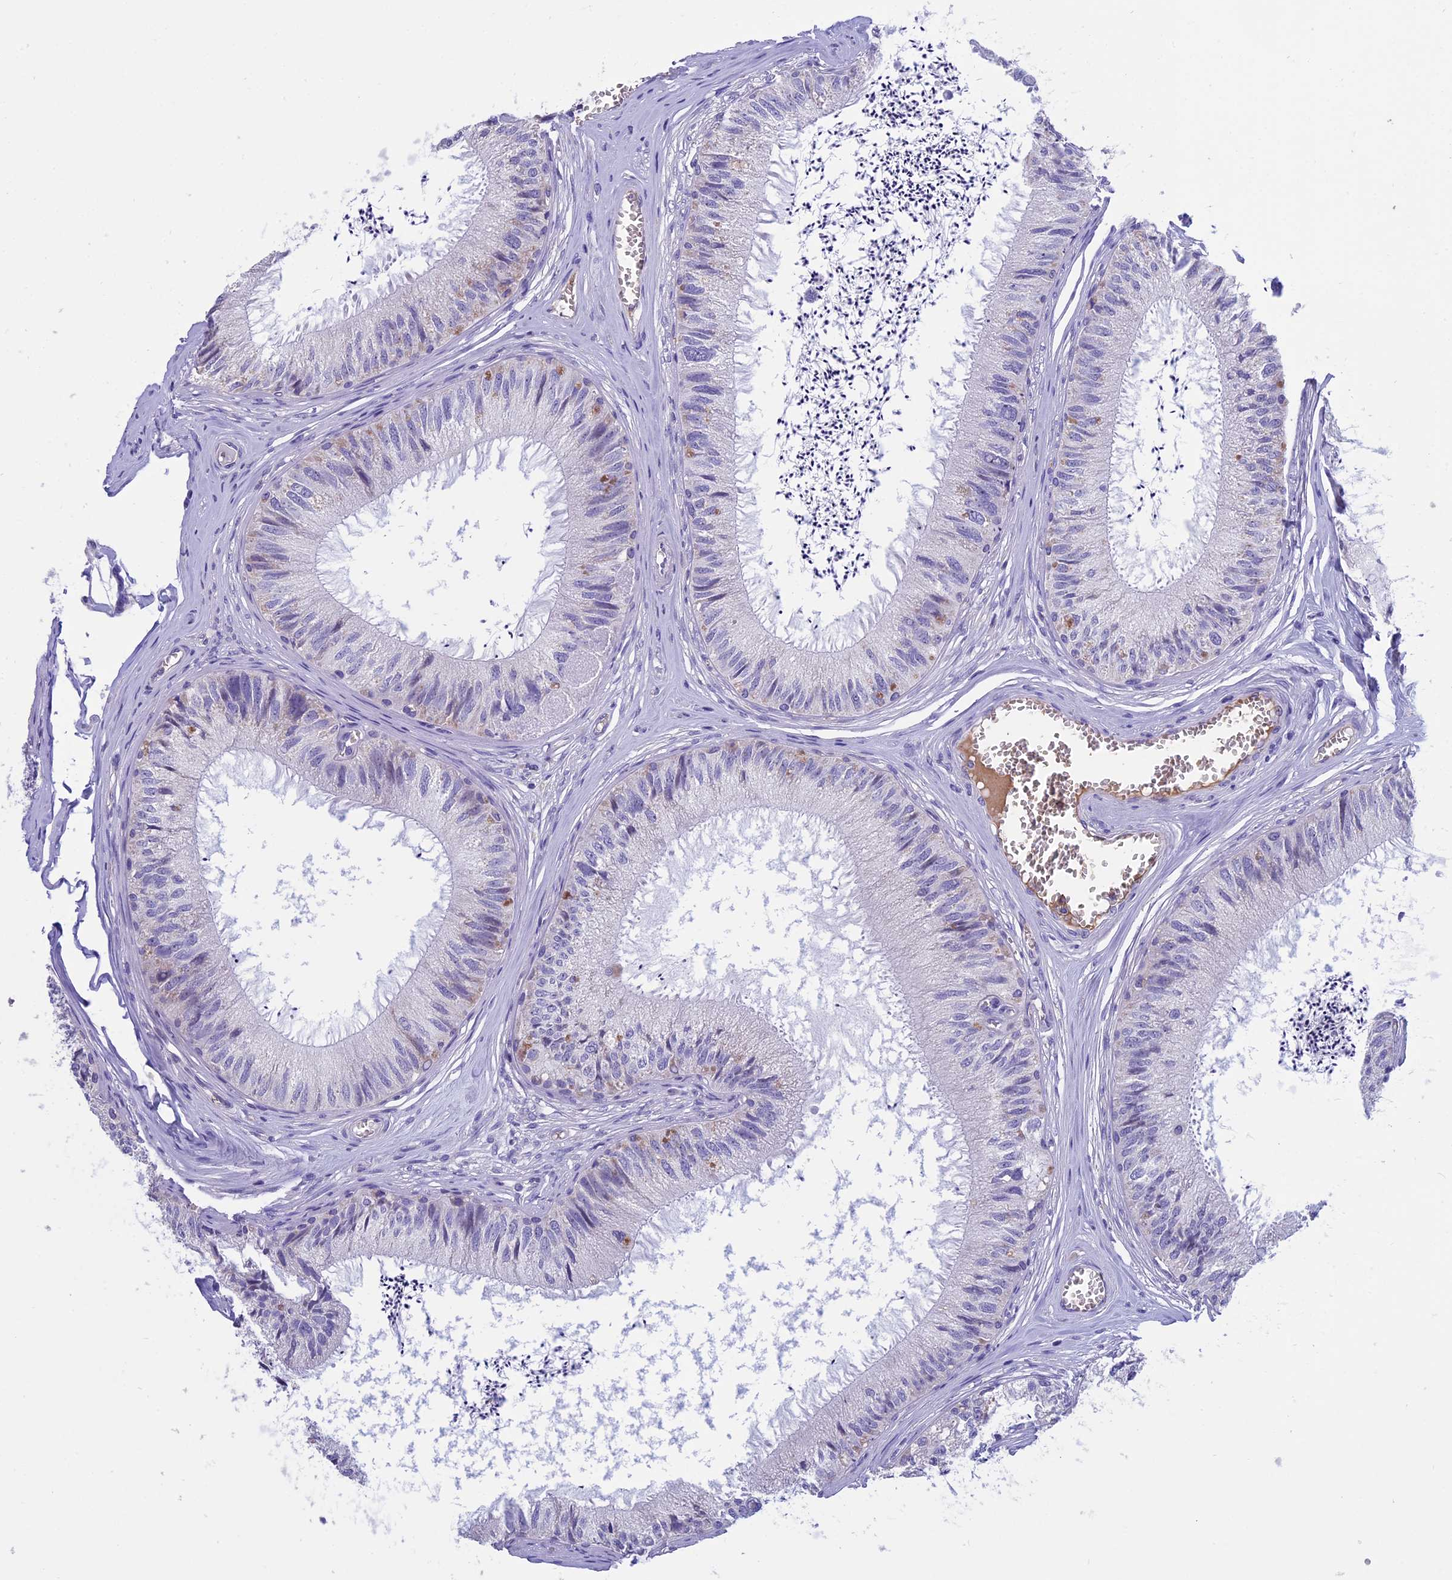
{"staining": {"intensity": "weak", "quantity": "<25%", "location": "cytoplasmic/membranous"}, "tissue": "epididymis", "cell_type": "Glandular cells", "image_type": "normal", "snomed": [{"axis": "morphology", "description": "Normal tissue, NOS"}, {"axis": "topography", "description": "Epididymis"}], "caption": "IHC image of unremarkable human epididymis stained for a protein (brown), which reveals no expression in glandular cells. The staining was performed using DAB (3,3'-diaminobenzidine) to visualize the protein expression in brown, while the nuclei were stained in blue with hematoxylin (Magnification: 20x).", "gene": "KNOP1", "patient": {"sex": "male", "age": 79}}